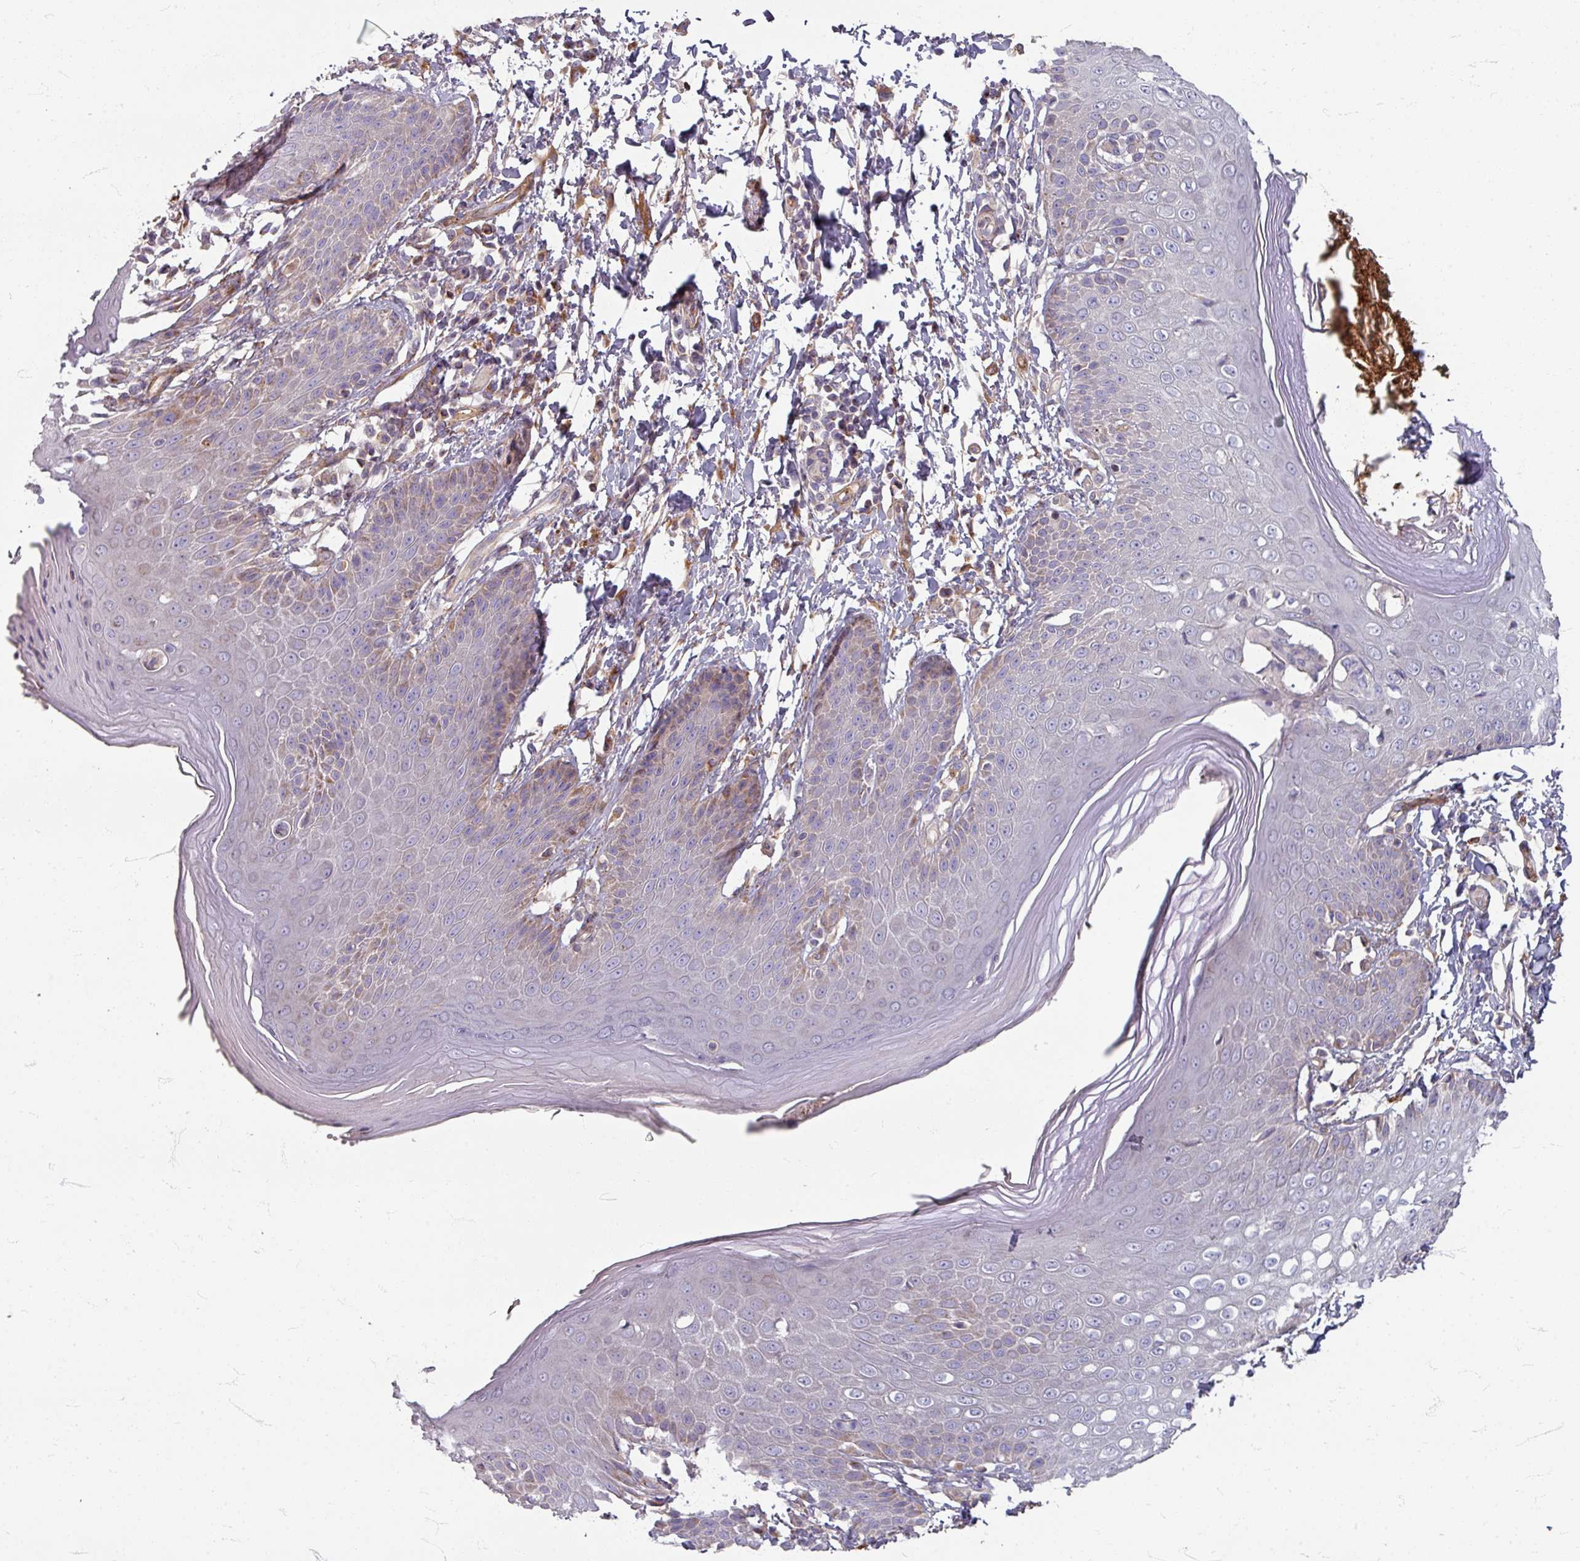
{"staining": {"intensity": "weak", "quantity": "<25%", "location": "cytoplasmic/membranous"}, "tissue": "skin", "cell_type": "Epidermal cells", "image_type": "normal", "snomed": [{"axis": "morphology", "description": "Normal tissue, NOS"}, {"axis": "topography", "description": "Peripheral nerve tissue"}], "caption": "Immunohistochemical staining of unremarkable human skin displays no significant staining in epidermal cells.", "gene": "GABARAPL1", "patient": {"sex": "male", "age": 51}}